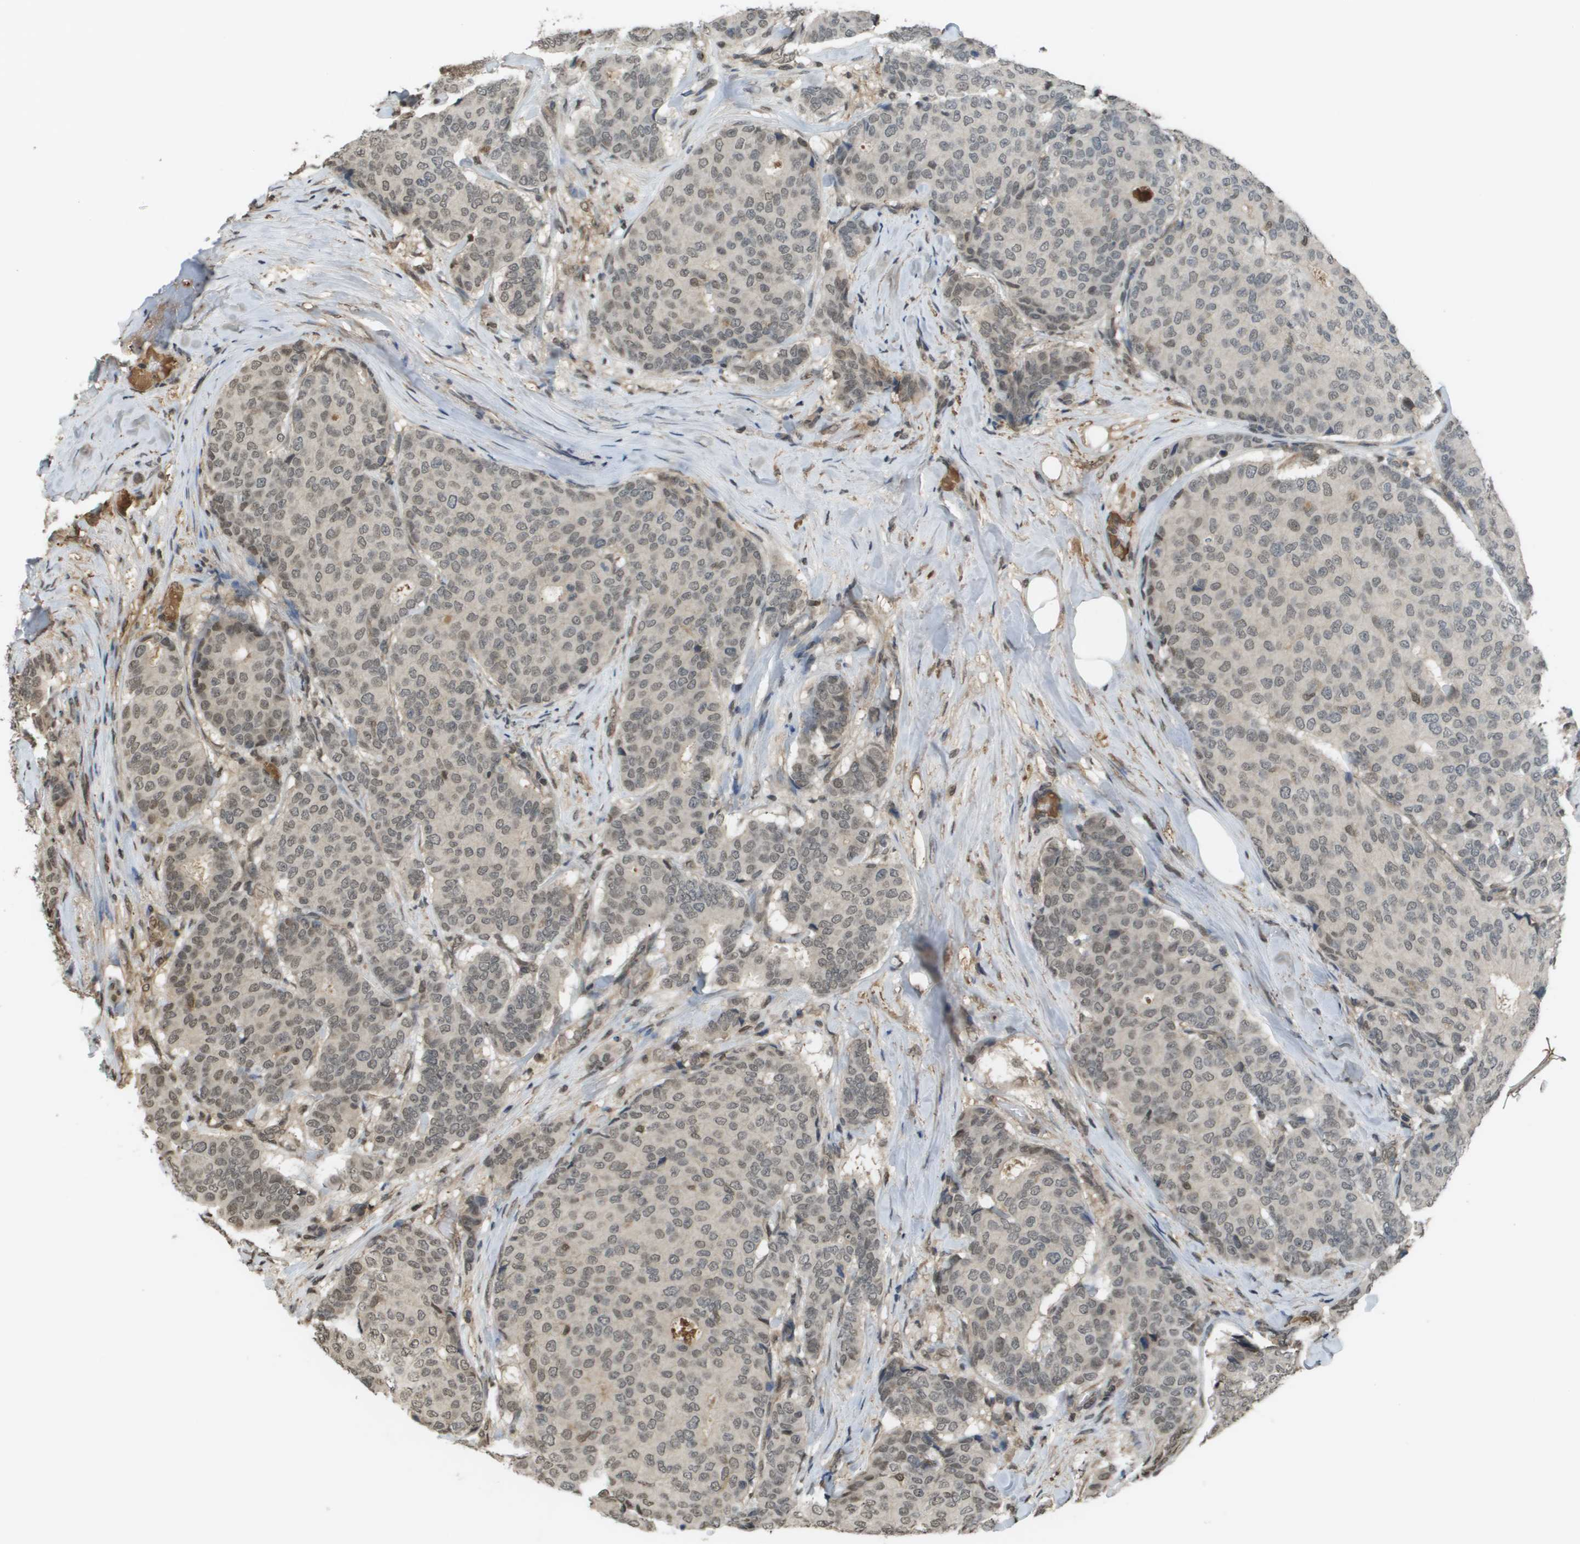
{"staining": {"intensity": "weak", "quantity": ">75%", "location": "nuclear"}, "tissue": "breast cancer", "cell_type": "Tumor cells", "image_type": "cancer", "snomed": [{"axis": "morphology", "description": "Duct carcinoma"}, {"axis": "topography", "description": "Breast"}], "caption": "Protein staining by IHC reveals weak nuclear expression in approximately >75% of tumor cells in infiltrating ductal carcinoma (breast). (DAB IHC with brightfield microscopy, high magnification).", "gene": "NDRG2", "patient": {"sex": "female", "age": 75}}